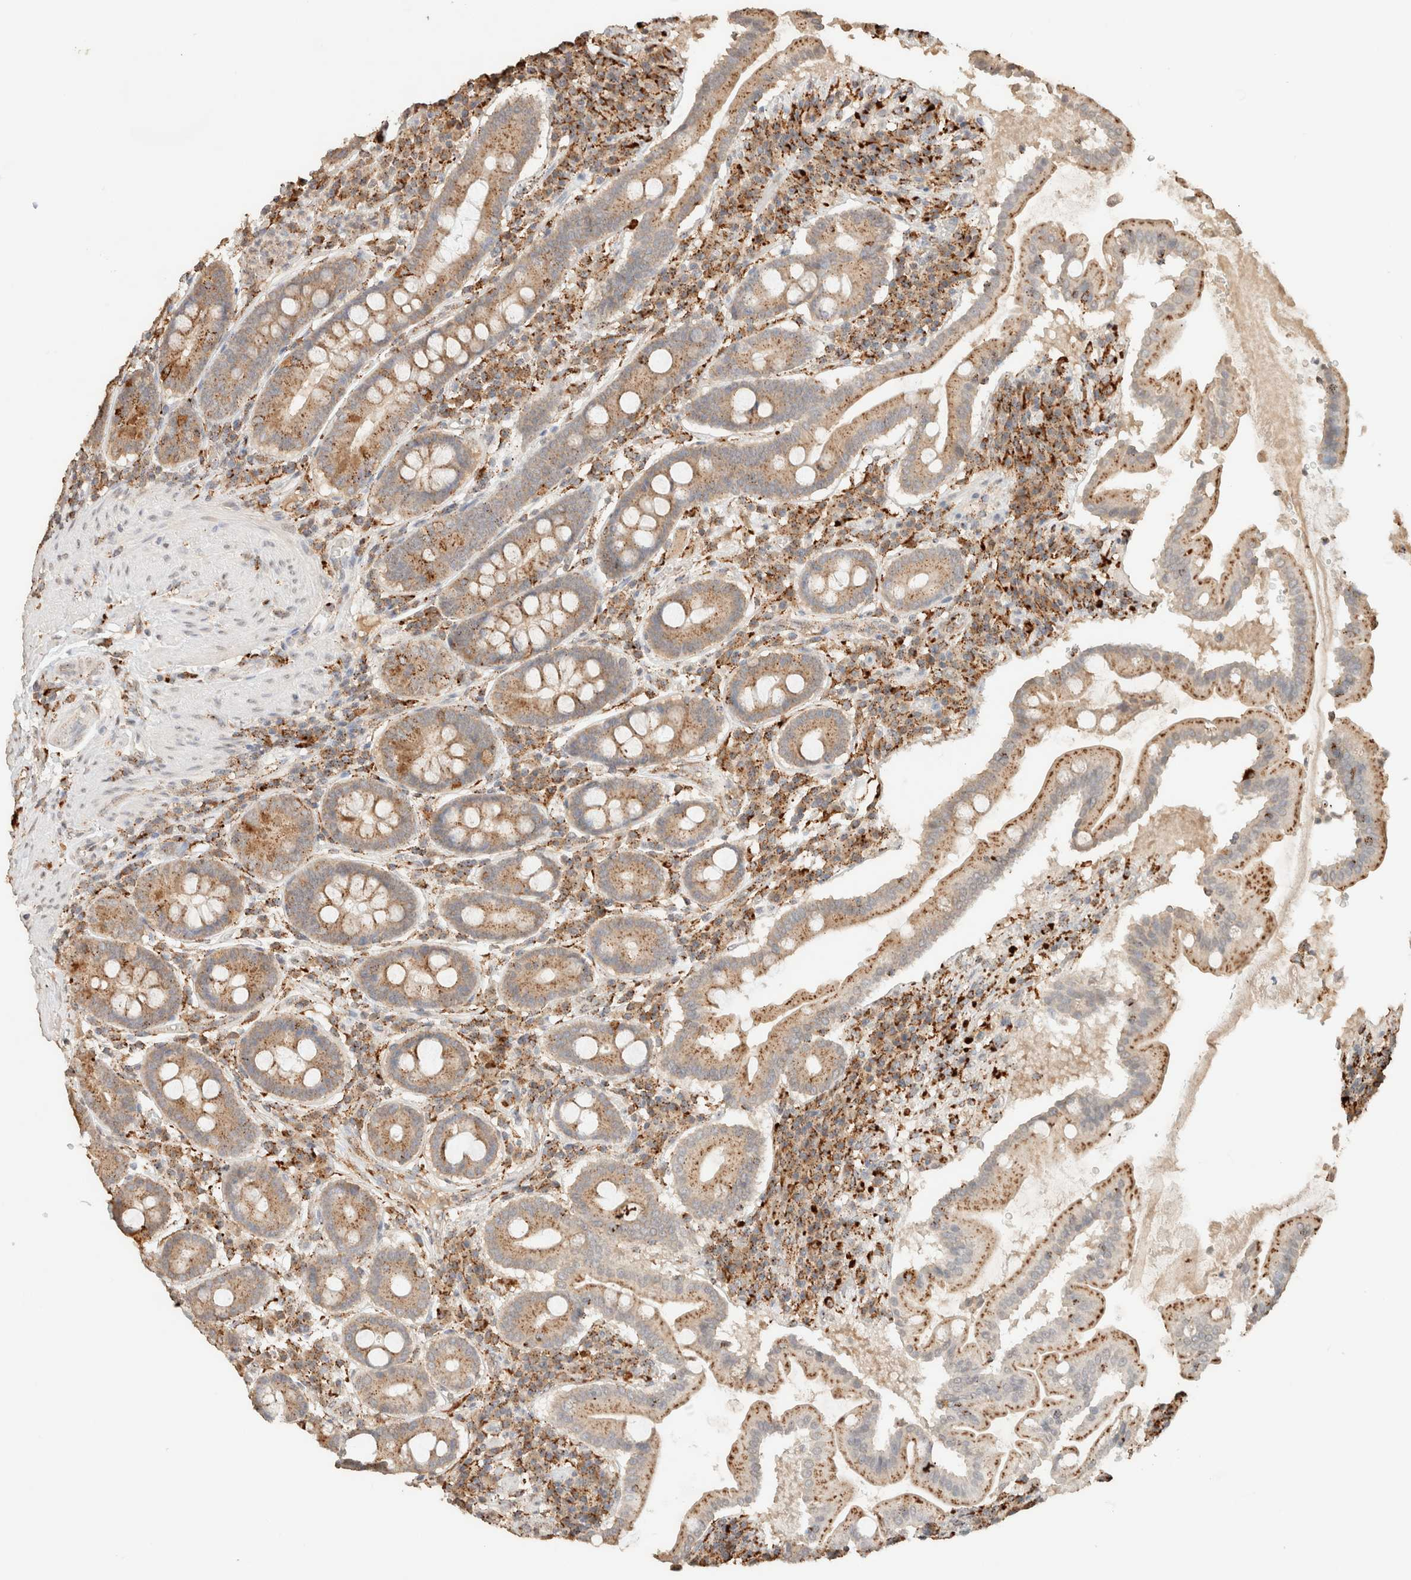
{"staining": {"intensity": "moderate", "quantity": ">75%", "location": "cytoplasmic/membranous"}, "tissue": "duodenum", "cell_type": "Glandular cells", "image_type": "normal", "snomed": [{"axis": "morphology", "description": "Normal tissue, NOS"}, {"axis": "topography", "description": "Duodenum"}], "caption": "This micrograph displays IHC staining of unremarkable duodenum, with medium moderate cytoplasmic/membranous positivity in about >75% of glandular cells.", "gene": "CTSC", "patient": {"sex": "male", "age": 50}}